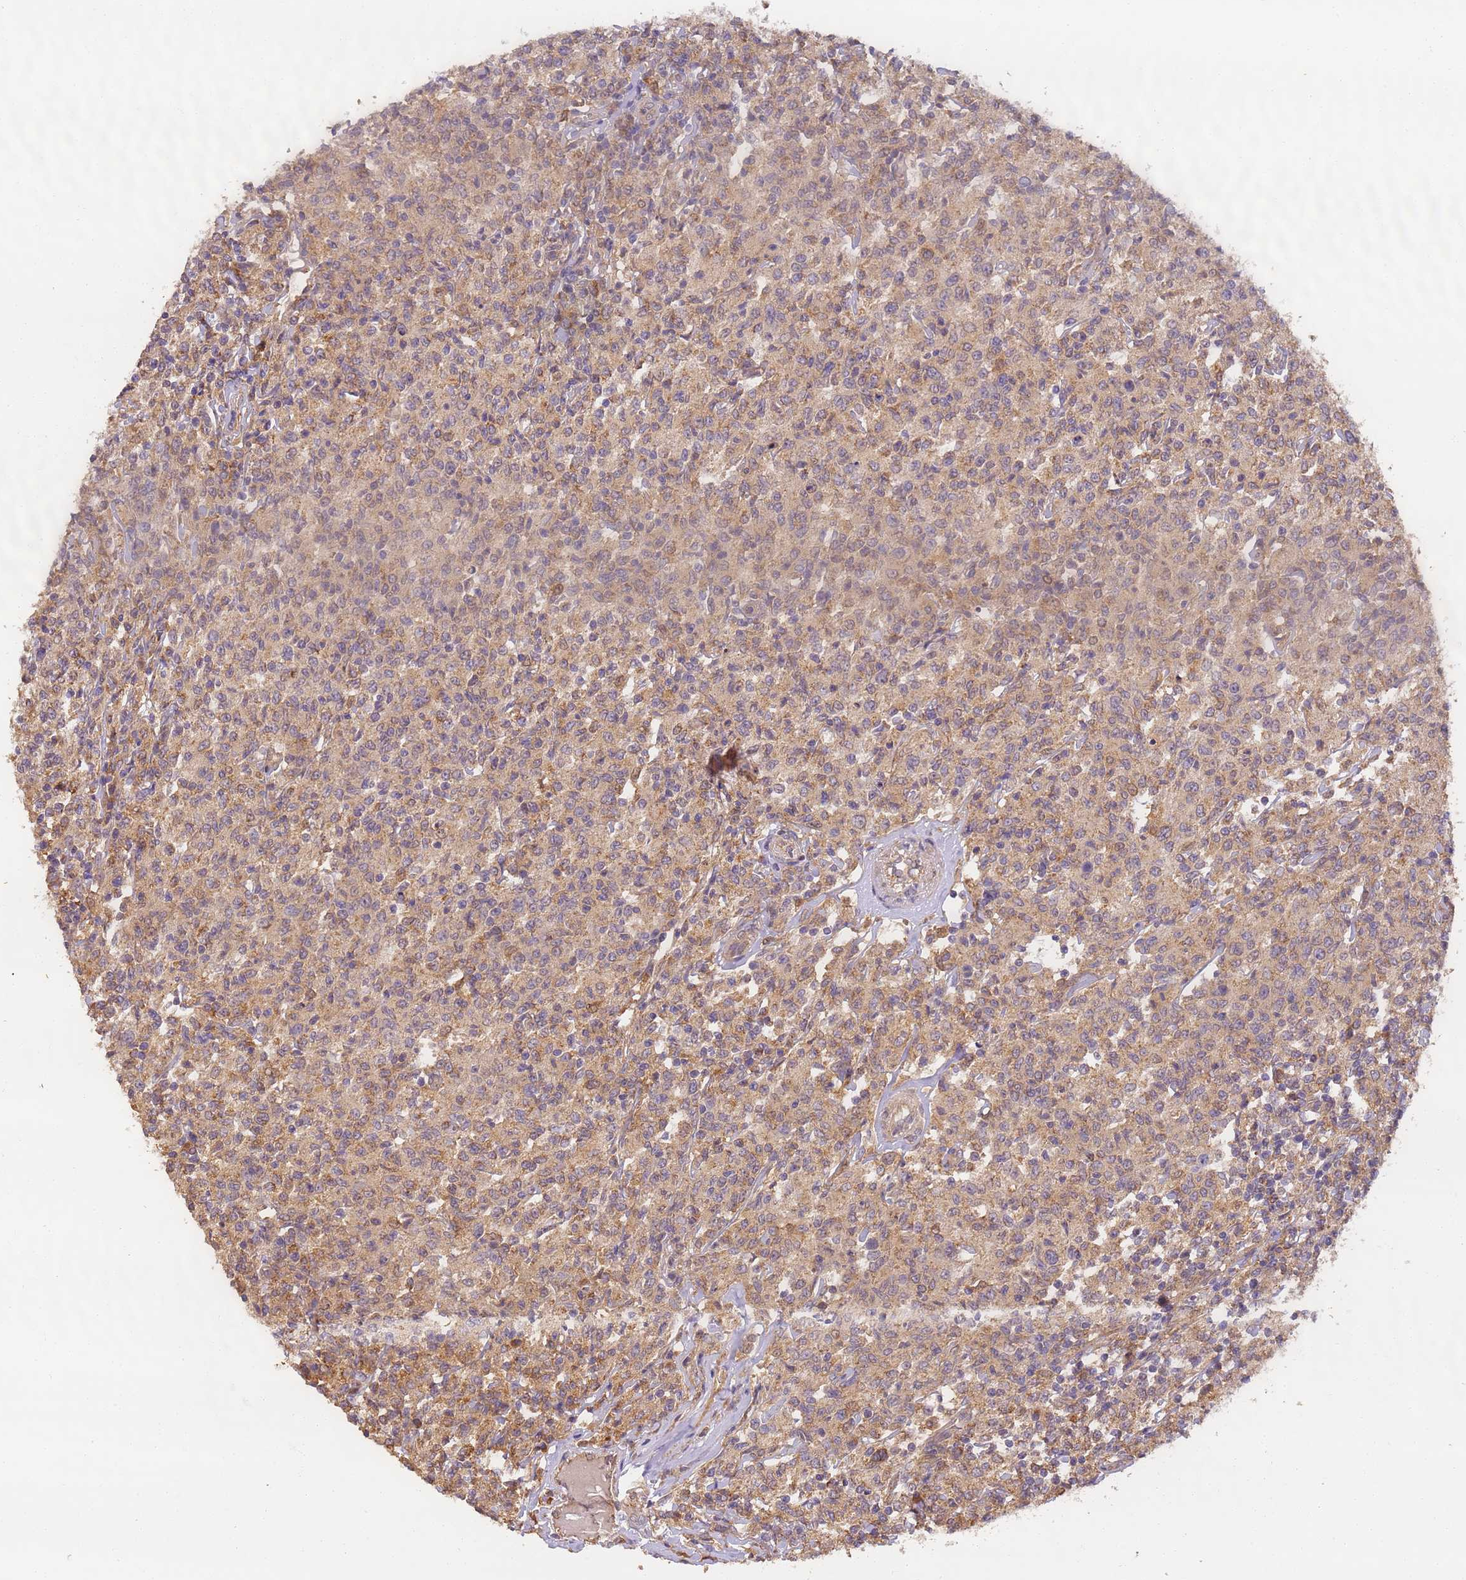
{"staining": {"intensity": "moderate", "quantity": ">75%", "location": "cytoplasmic/membranous"}, "tissue": "lymphoma", "cell_type": "Tumor cells", "image_type": "cancer", "snomed": [{"axis": "morphology", "description": "Malignant lymphoma, non-Hodgkin's type, Low grade"}, {"axis": "topography", "description": "Small intestine"}], "caption": "This is an image of immunohistochemistry (IHC) staining of lymphoma, which shows moderate staining in the cytoplasmic/membranous of tumor cells.", "gene": "TIGAR", "patient": {"sex": "female", "age": 59}}